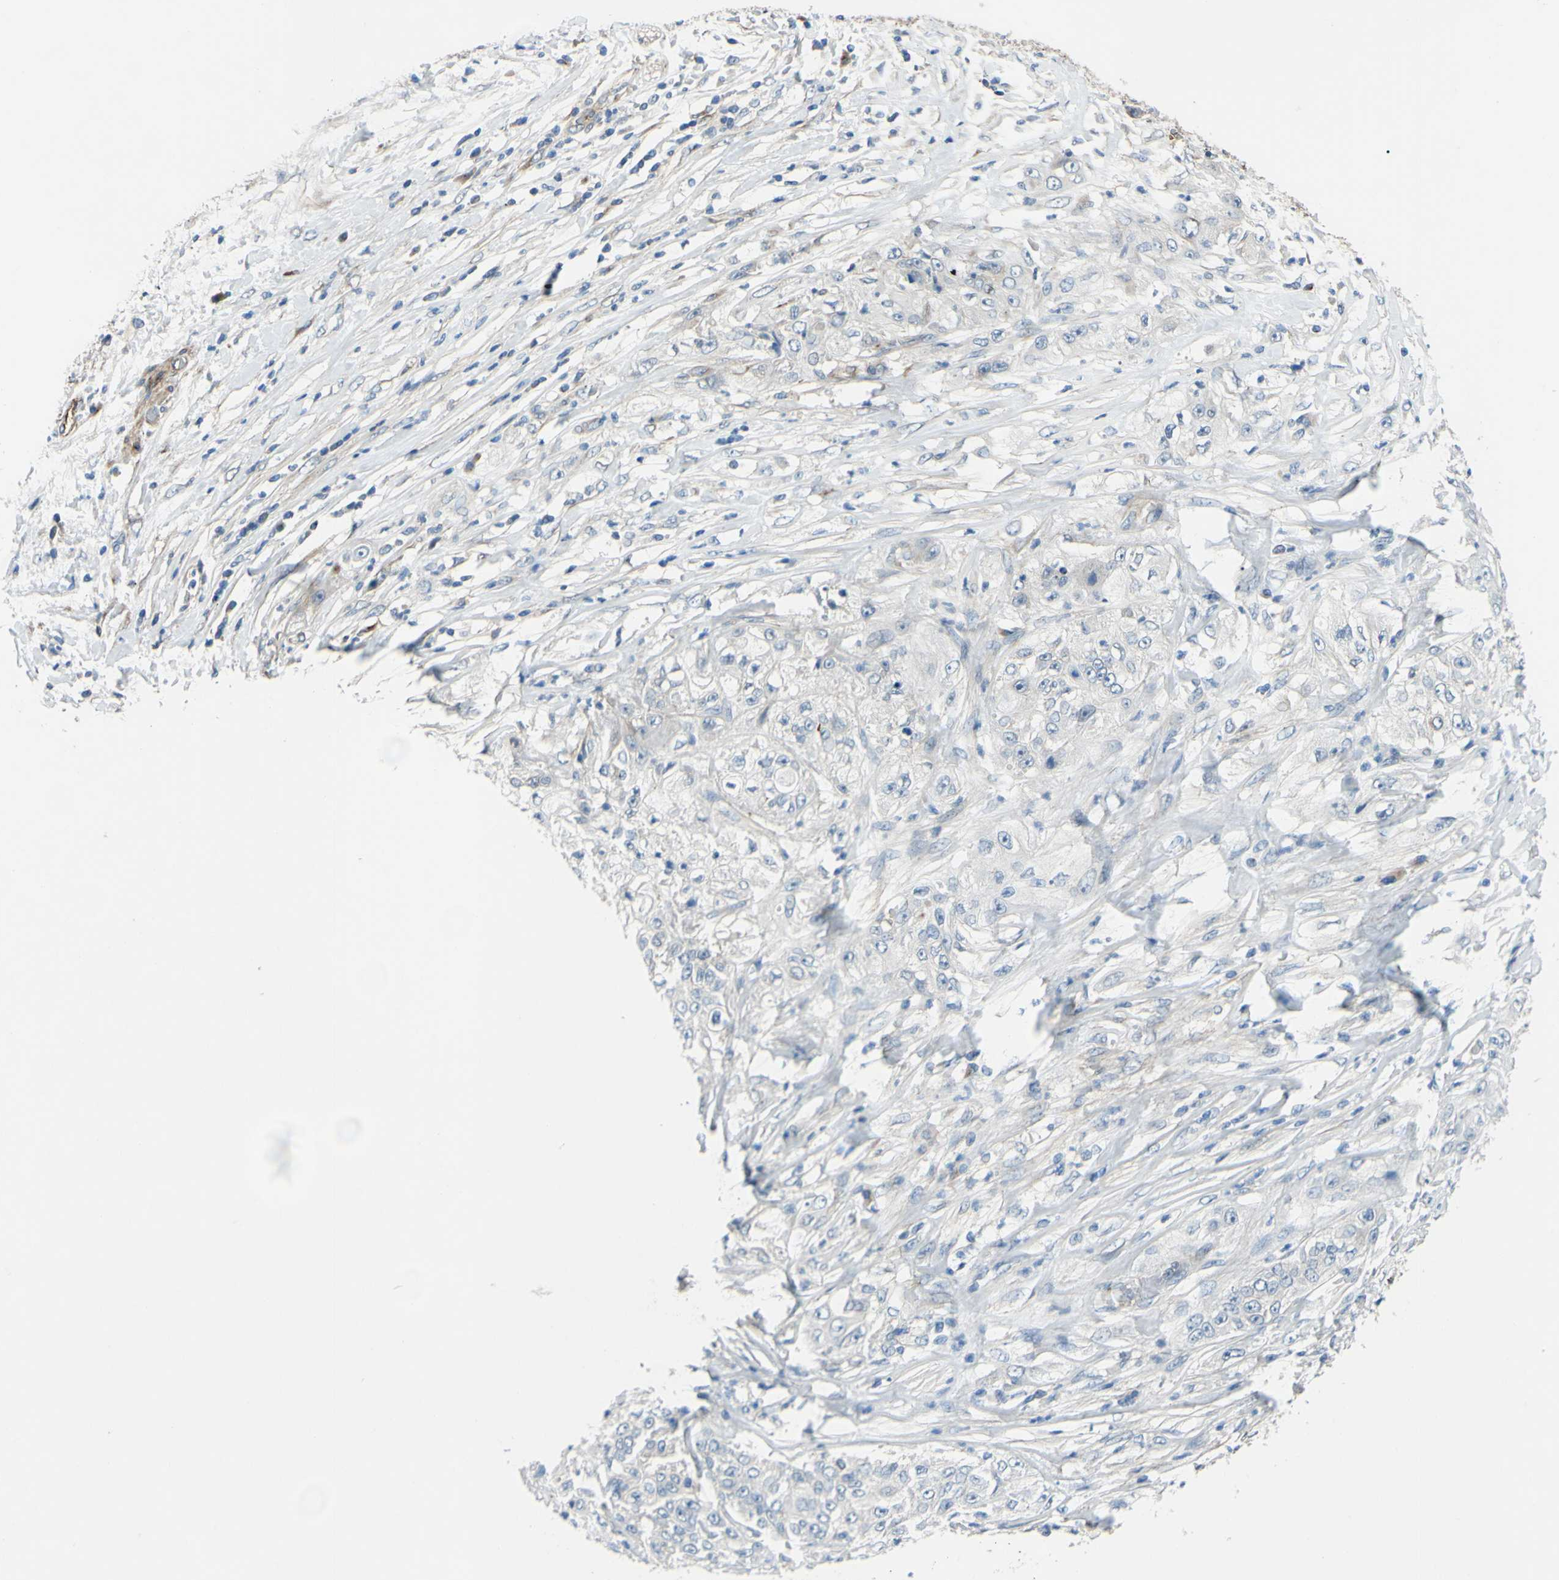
{"staining": {"intensity": "negative", "quantity": "none", "location": "none"}, "tissue": "lung cancer", "cell_type": "Tumor cells", "image_type": "cancer", "snomed": [{"axis": "morphology", "description": "Inflammation, NOS"}, {"axis": "morphology", "description": "Squamous cell carcinoma, NOS"}, {"axis": "topography", "description": "Lymph node"}, {"axis": "topography", "description": "Soft tissue"}, {"axis": "topography", "description": "Lung"}], "caption": "Squamous cell carcinoma (lung) stained for a protein using immunohistochemistry (IHC) shows no positivity tumor cells.", "gene": "ARHGAP1", "patient": {"sex": "male", "age": 66}}